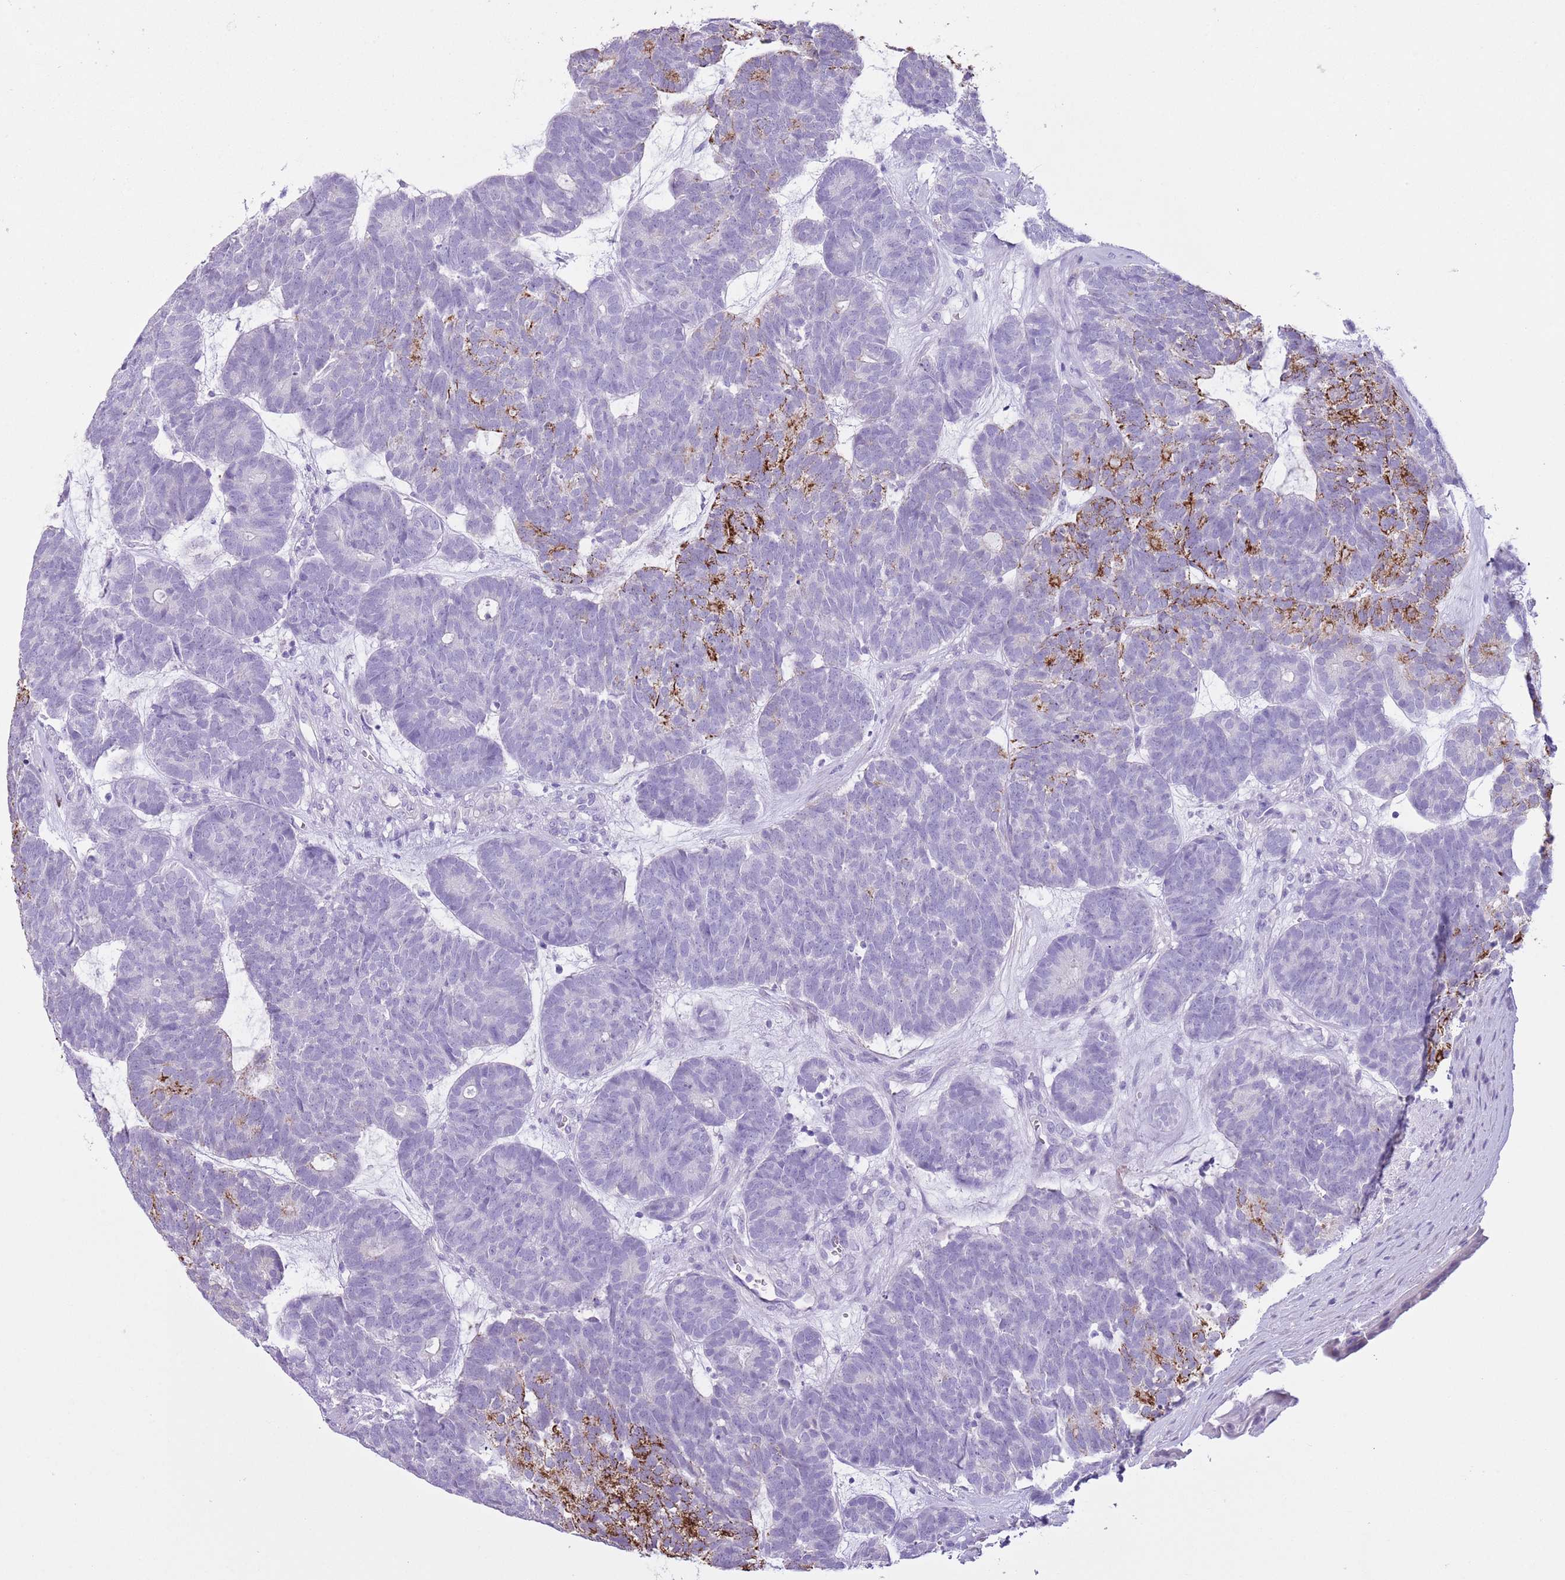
{"staining": {"intensity": "strong", "quantity": "<25%", "location": "cytoplasmic/membranous"}, "tissue": "head and neck cancer", "cell_type": "Tumor cells", "image_type": "cancer", "snomed": [{"axis": "morphology", "description": "Adenocarcinoma, NOS"}, {"axis": "topography", "description": "Head-Neck"}], "caption": "Adenocarcinoma (head and neck) stained for a protein (brown) shows strong cytoplasmic/membranous positive positivity in about <25% of tumor cells.", "gene": "SLC7A14", "patient": {"sex": "female", "age": 81}}